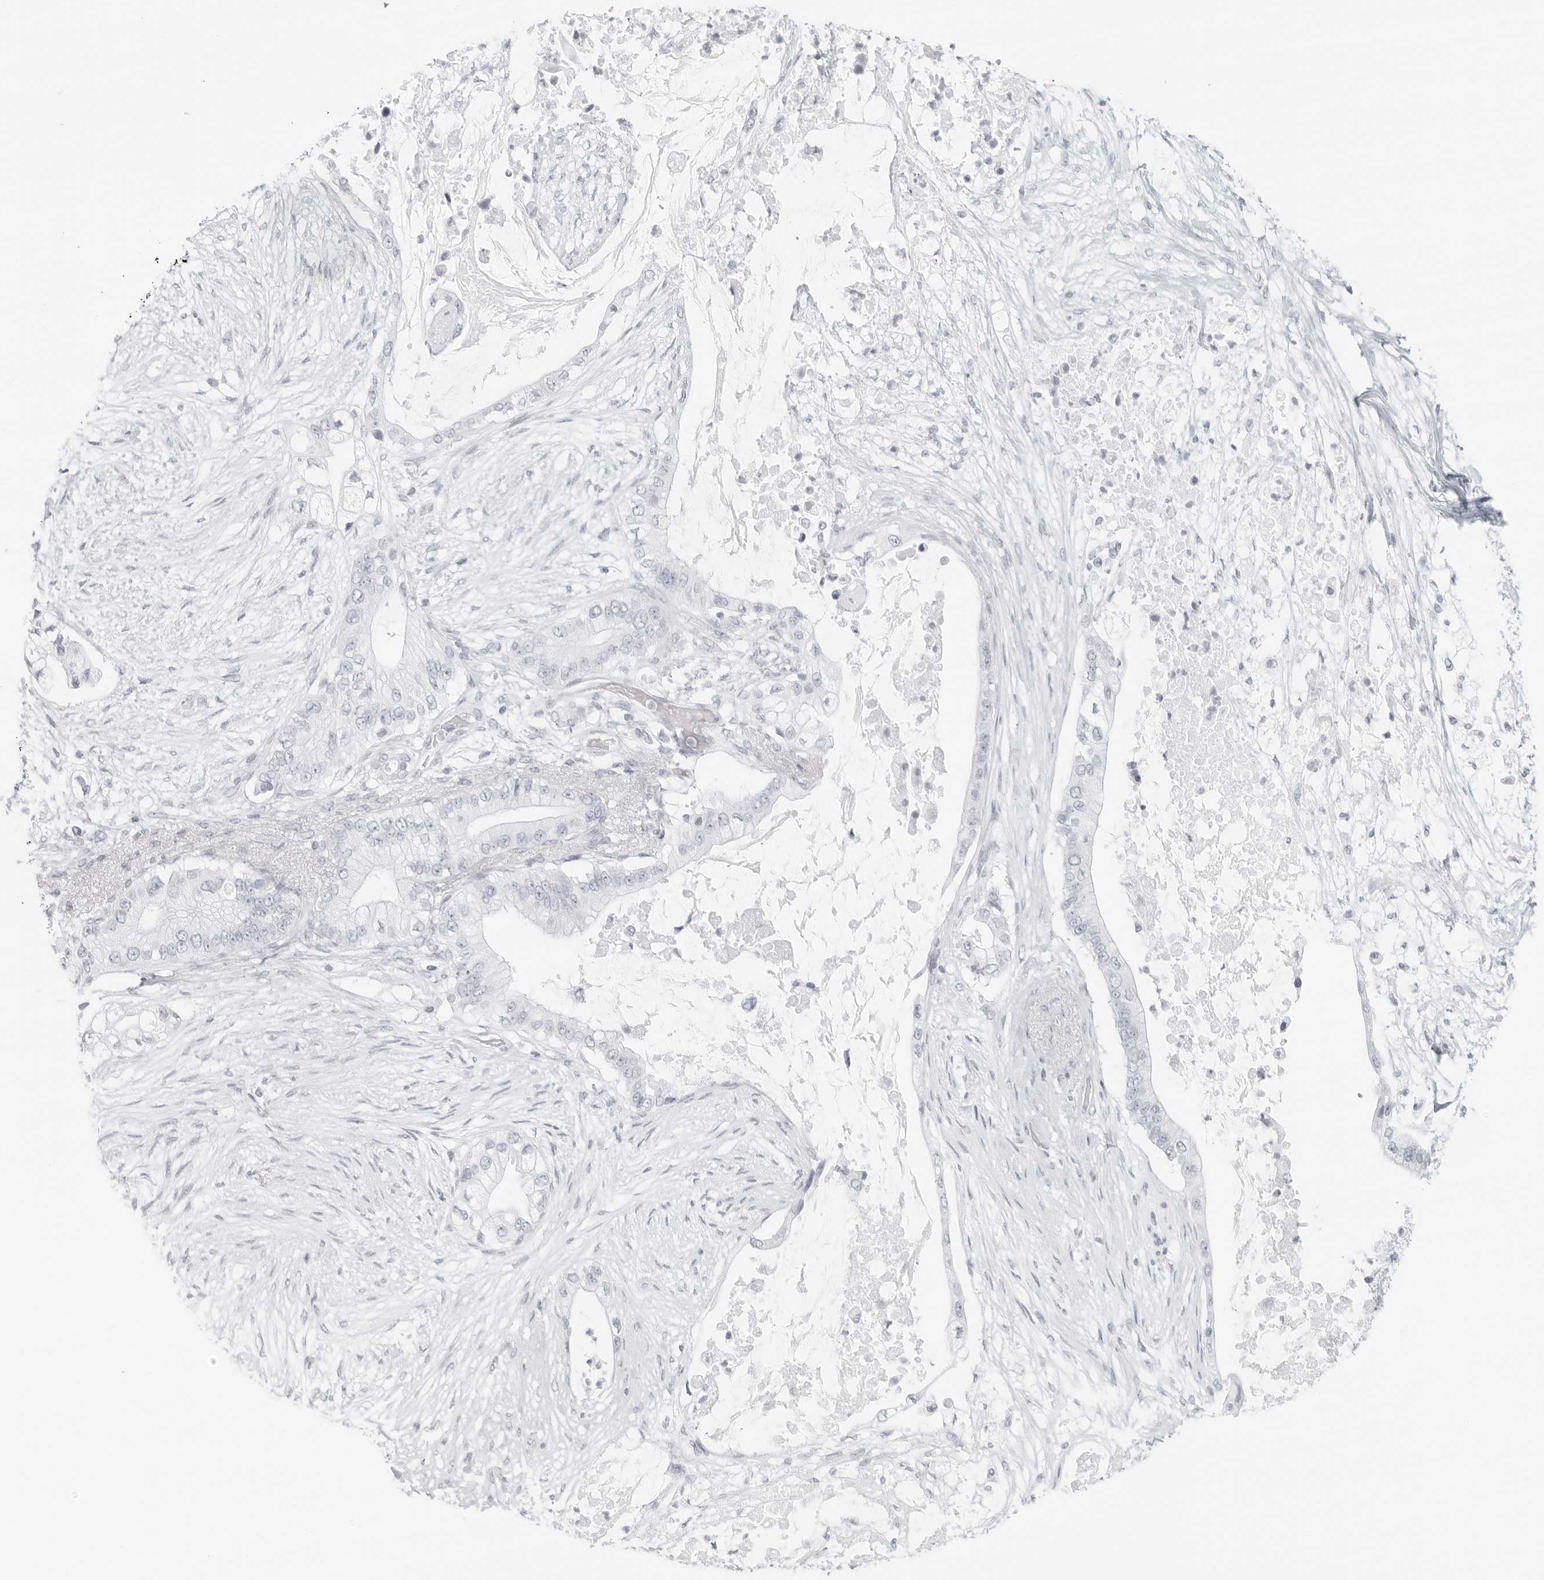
{"staining": {"intensity": "negative", "quantity": "none", "location": "none"}, "tissue": "pancreatic cancer", "cell_type": "Tumor cells", "image_type": "cancer", "snomed": [{"axis": "morphology", "description": "Adenocarcinoma, NOS"}, {"axis": "topography", "description": "Pancreas"}], "caption": "High magnification brightfield microscopy of pancreatic adenocarcinoma stained with DAB (3,3'-diaminobenzidine) (brown) and counterstained with hematoxylin (blue): tumor cells show no significant positivity.", "gene": "RPS6KC1", "patient": {"sex": "male", "age": 53}}